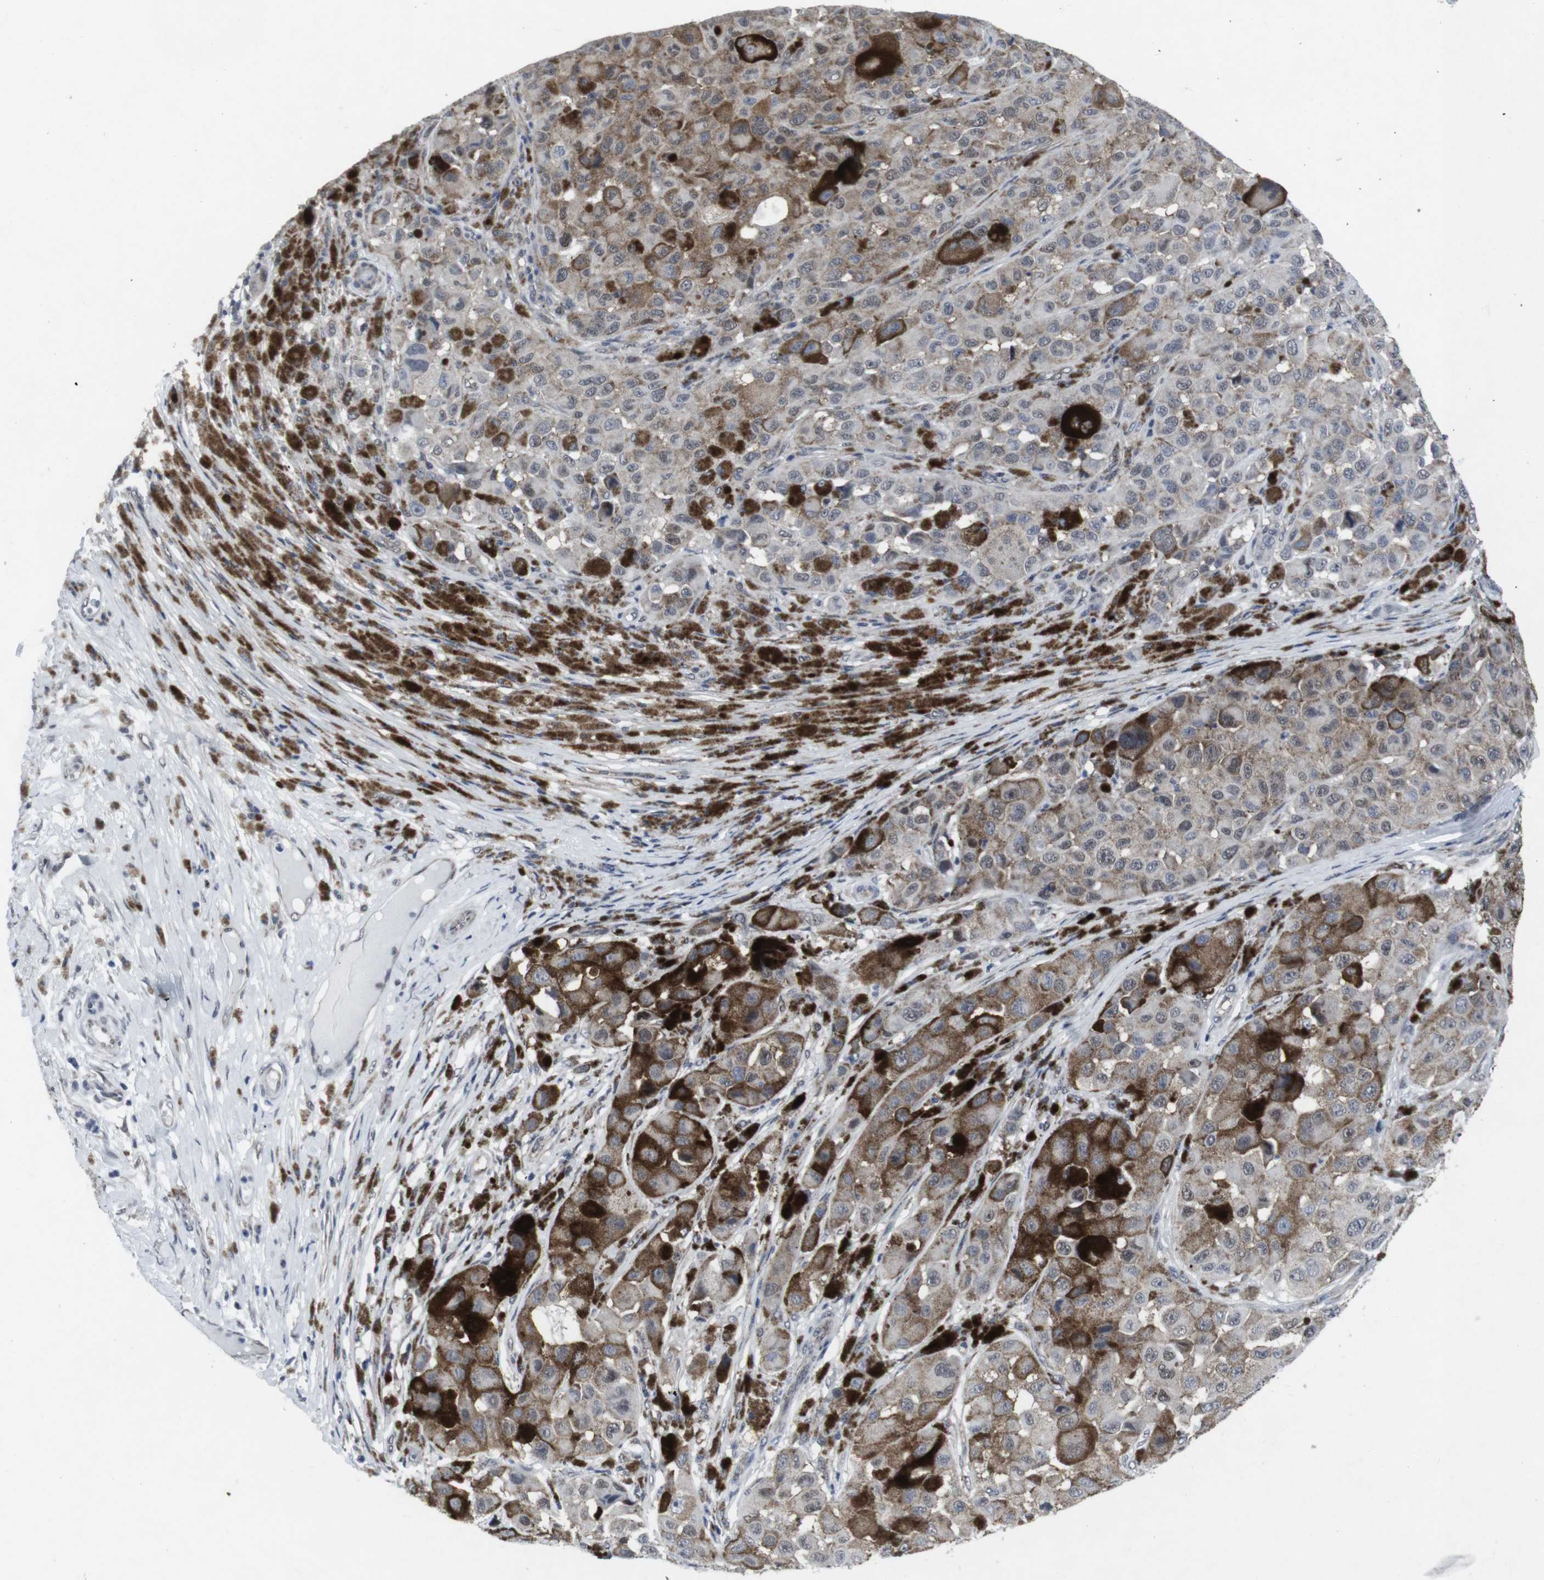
{"staining": {"intensity": "weak", "quantity": ">75%", "location": "cytoplasmic/membranous"}, "tissue": "melanoma", "cell_type": "Tumor cells", "image_type": "cancer", "snomed": [{"axis": "morphology", "description": "Malignant melanoma, NOS"}, {"axis": "topography", "description": "Skin"}], "caption": "Immunohistochemistry image of neoplastic tissue: human melanoma stained using IHC reveals low levels of weak protein expression localized specifically in the cytoplasmic/membranous of tumor cells, appearing as a cytoplasmic/membranous brown color.", "gene": "GEMIN2", "patient": {"sex": "male", "age": 96}}